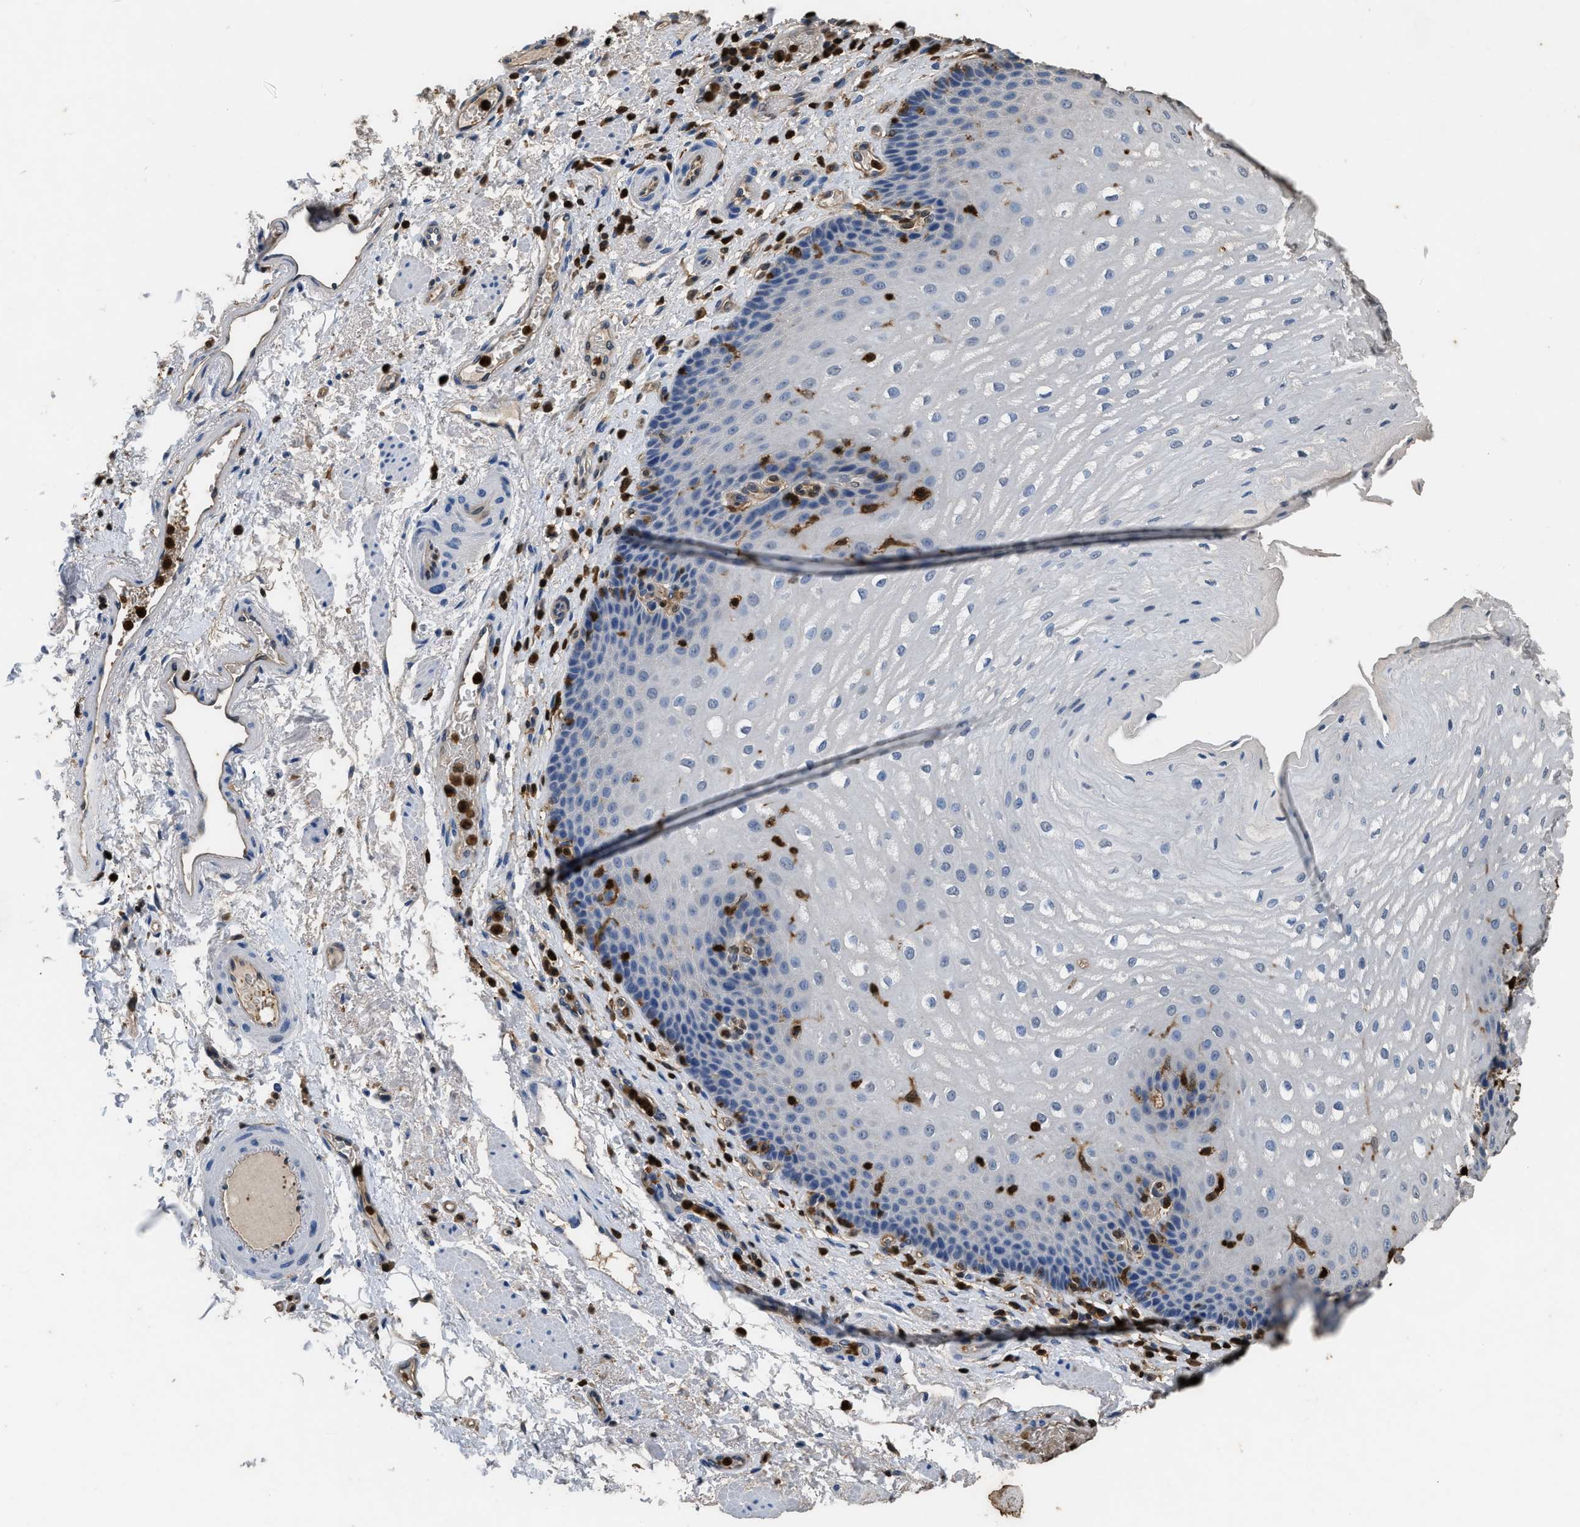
{"staining": {"intensity": "negative", "quantity": "none", "location": "none"}, "tissue": "esophagus", "cell_type": "Squamous epithelial cells", "image_type": "normal", "snomed": [{"axis": "morphology", "description": "Normal tissue, NOS"}, {"axis": "topography", "description": "Esophagus"}], "caption": "The immunohistochemistry histopathology image has no significant expression in squamous epithelial cells of esophagus. The staining is performed using DAB brown chromogen with nuclei counter-stained in using hematoxylin.", "gene": "ARHGDIB", "patient": {"sex": "male", "age": 54}}